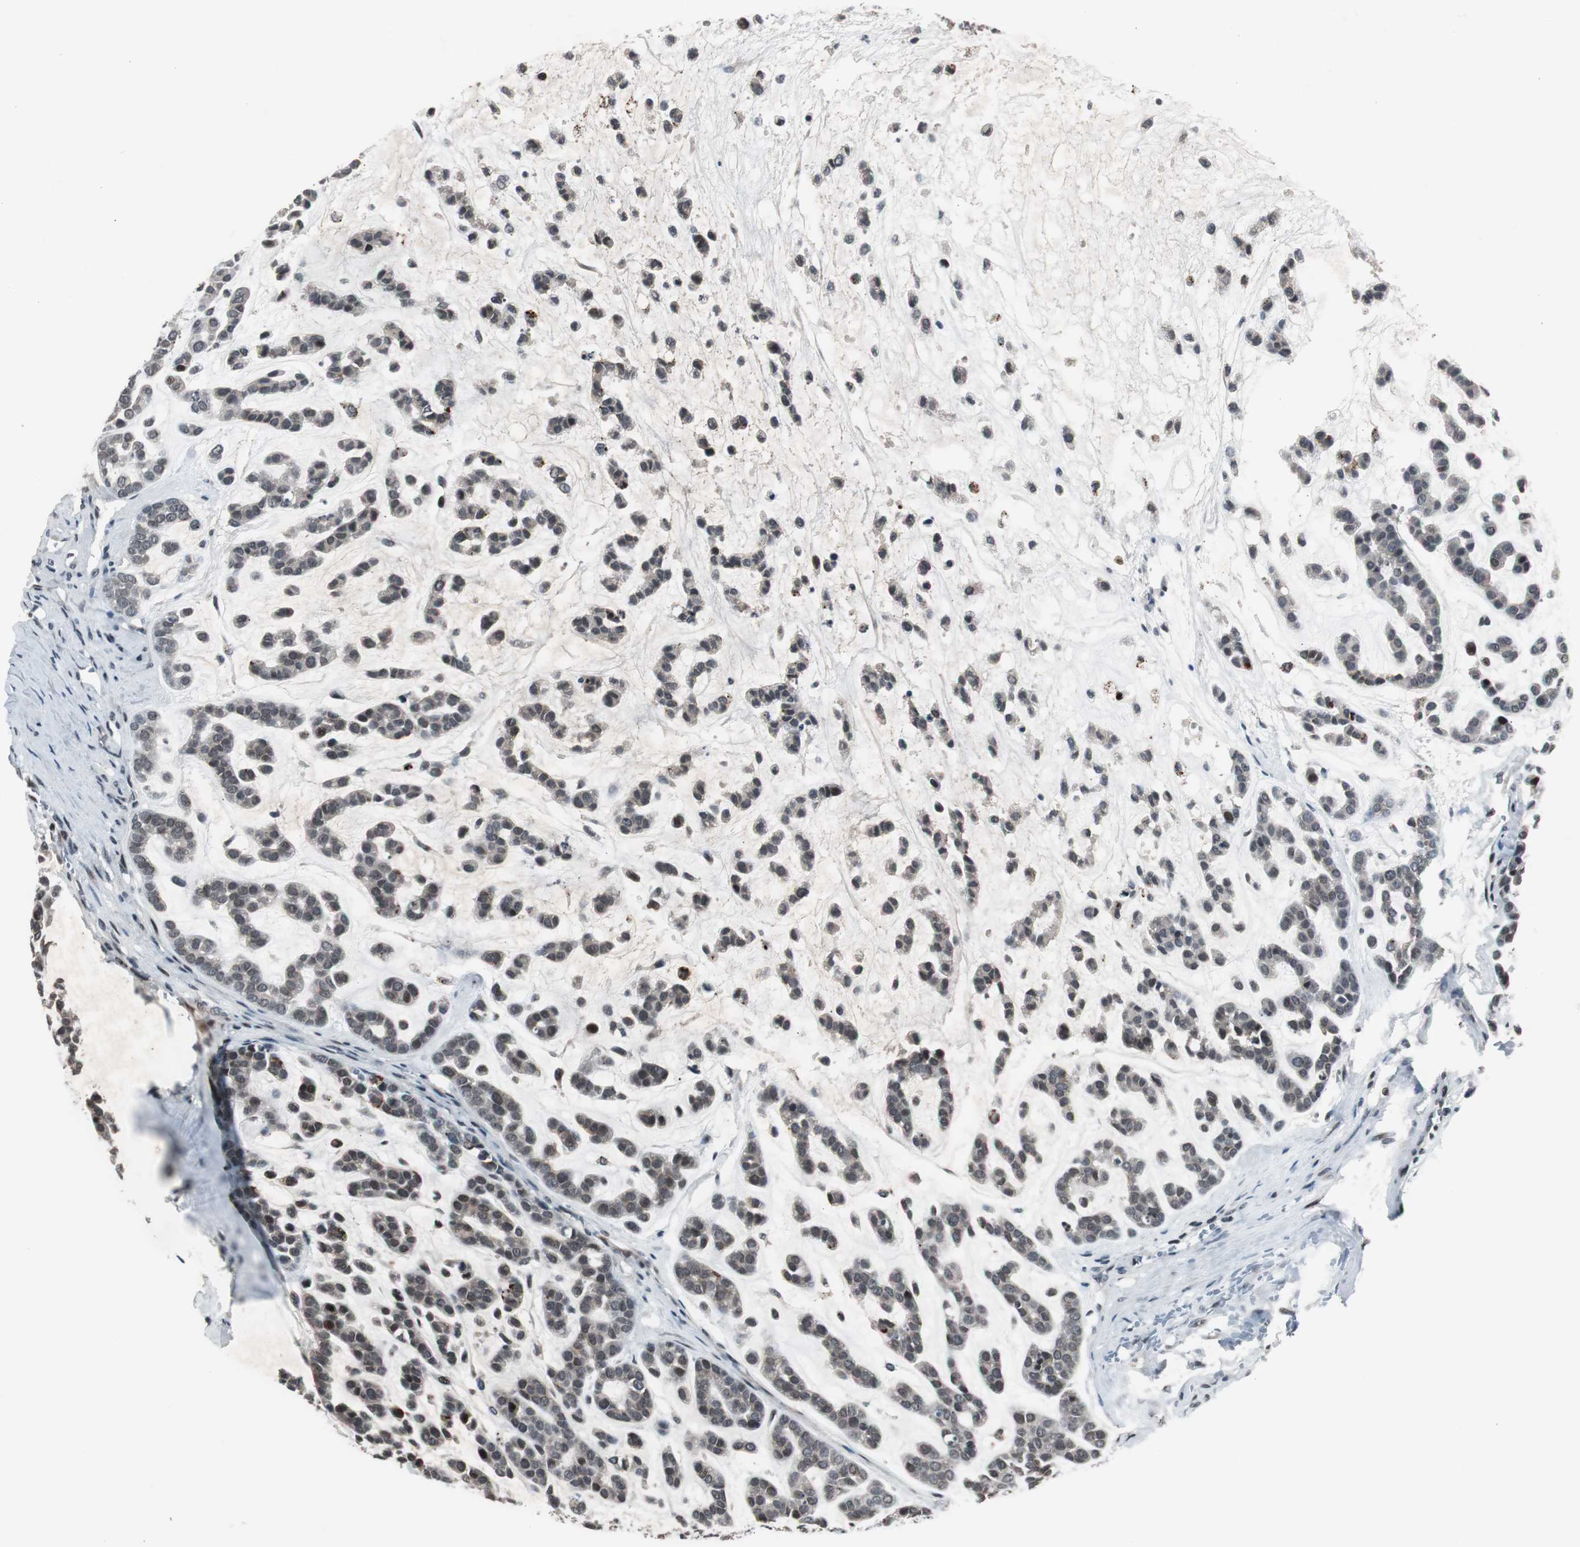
{"staining": {"intensity": "weak", "quantity": "<25%", "location": "cytoplasmic/membranous"}, "tissue": "head and neck cancer", "cell_type": "Tumor cells", "image_type": "cancer", "snomed": [{"axis": "morphology", "description": "Adenocarcinoma, NOS"}, {"axis": "morphology", "description": "Adenoma, NOS"}, {"axis": "topography", "description": "Head-Neck"}], "caption": "Immunohistochemistry (IHC) photomicrograph of neoplastic tissue: adenocarcinoma (head and neck) stained with DAB shows no significant protein expression in tumor cells. (DAB (3,3'-diaminobenzidine) immunohistochemistry (IHC) with hematoxylin counter stain).", "gene": "BOLA1", "patient": {"sex": "female", "age": 55}}